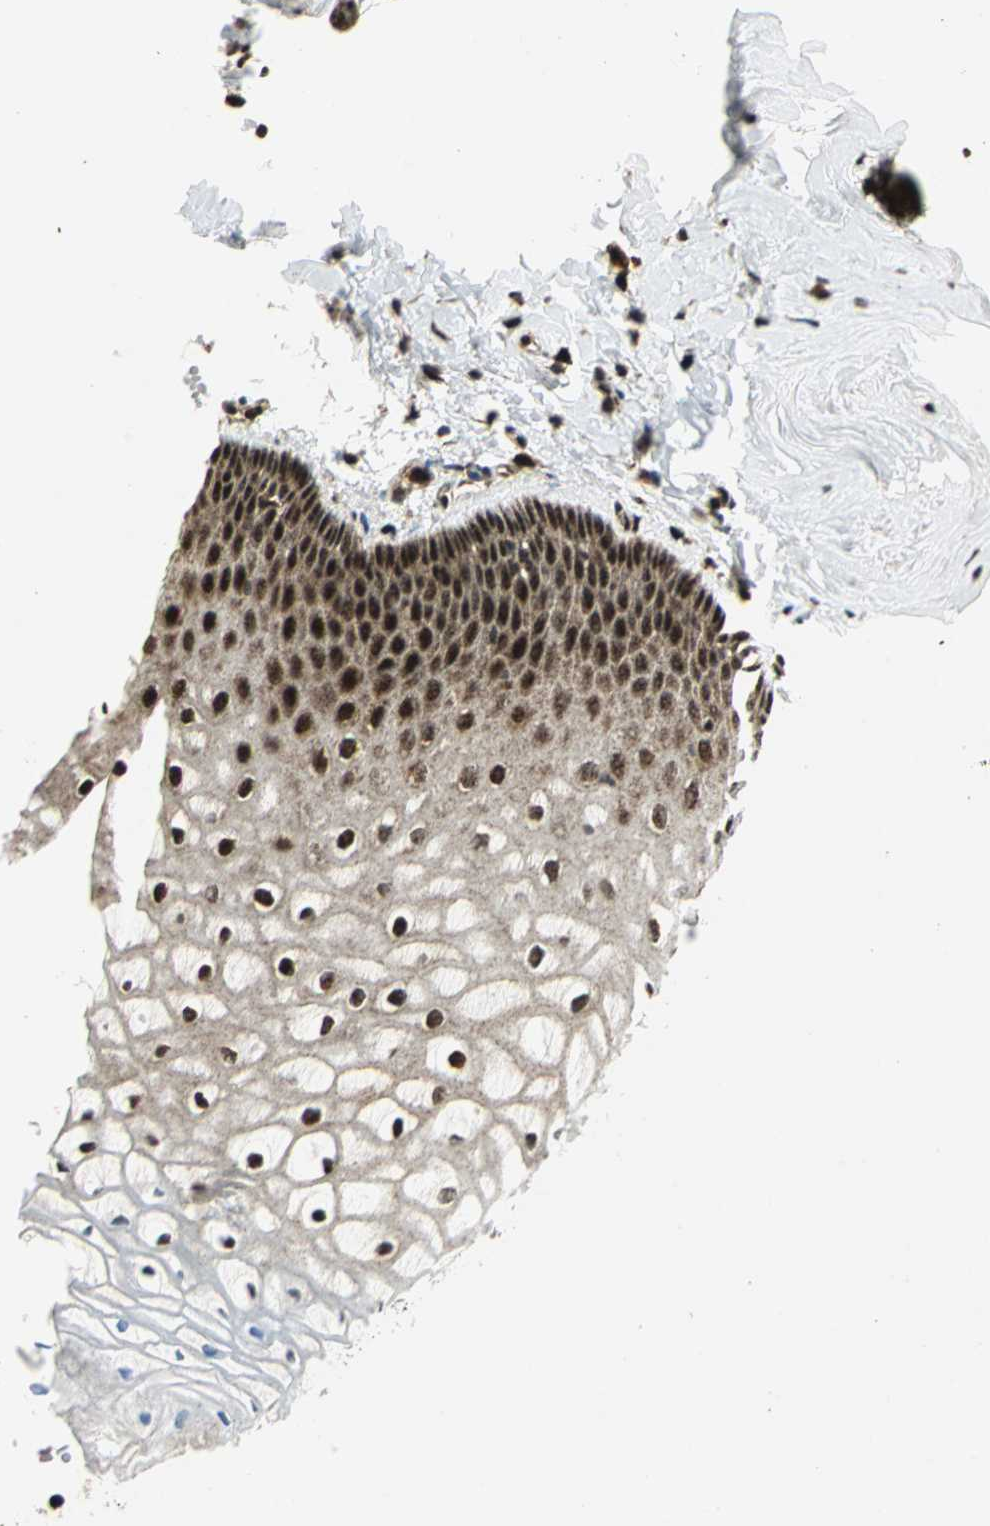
{"staining": {"intensity": "strong", "quantity": ">75%", "location": "cytoplasmic/membranous,nuclear"}, "tissue": "vagina", "cell_type": "Squamous epithelial cells", "image_type": "normal", "snomed": [{"axis": "morphology", "description": "Normal tissue, NOS"}, {"axis": "topography", "description": "Vagina"}], "caption": "Human vagina stained for a protein (brown) reveals strong cytoplasmic/membranous,nuclear positive positivity in about >75% of squamous epithelial cells.", "gene": "COPS5", "patient": {"sex": "female", "age": 55}}